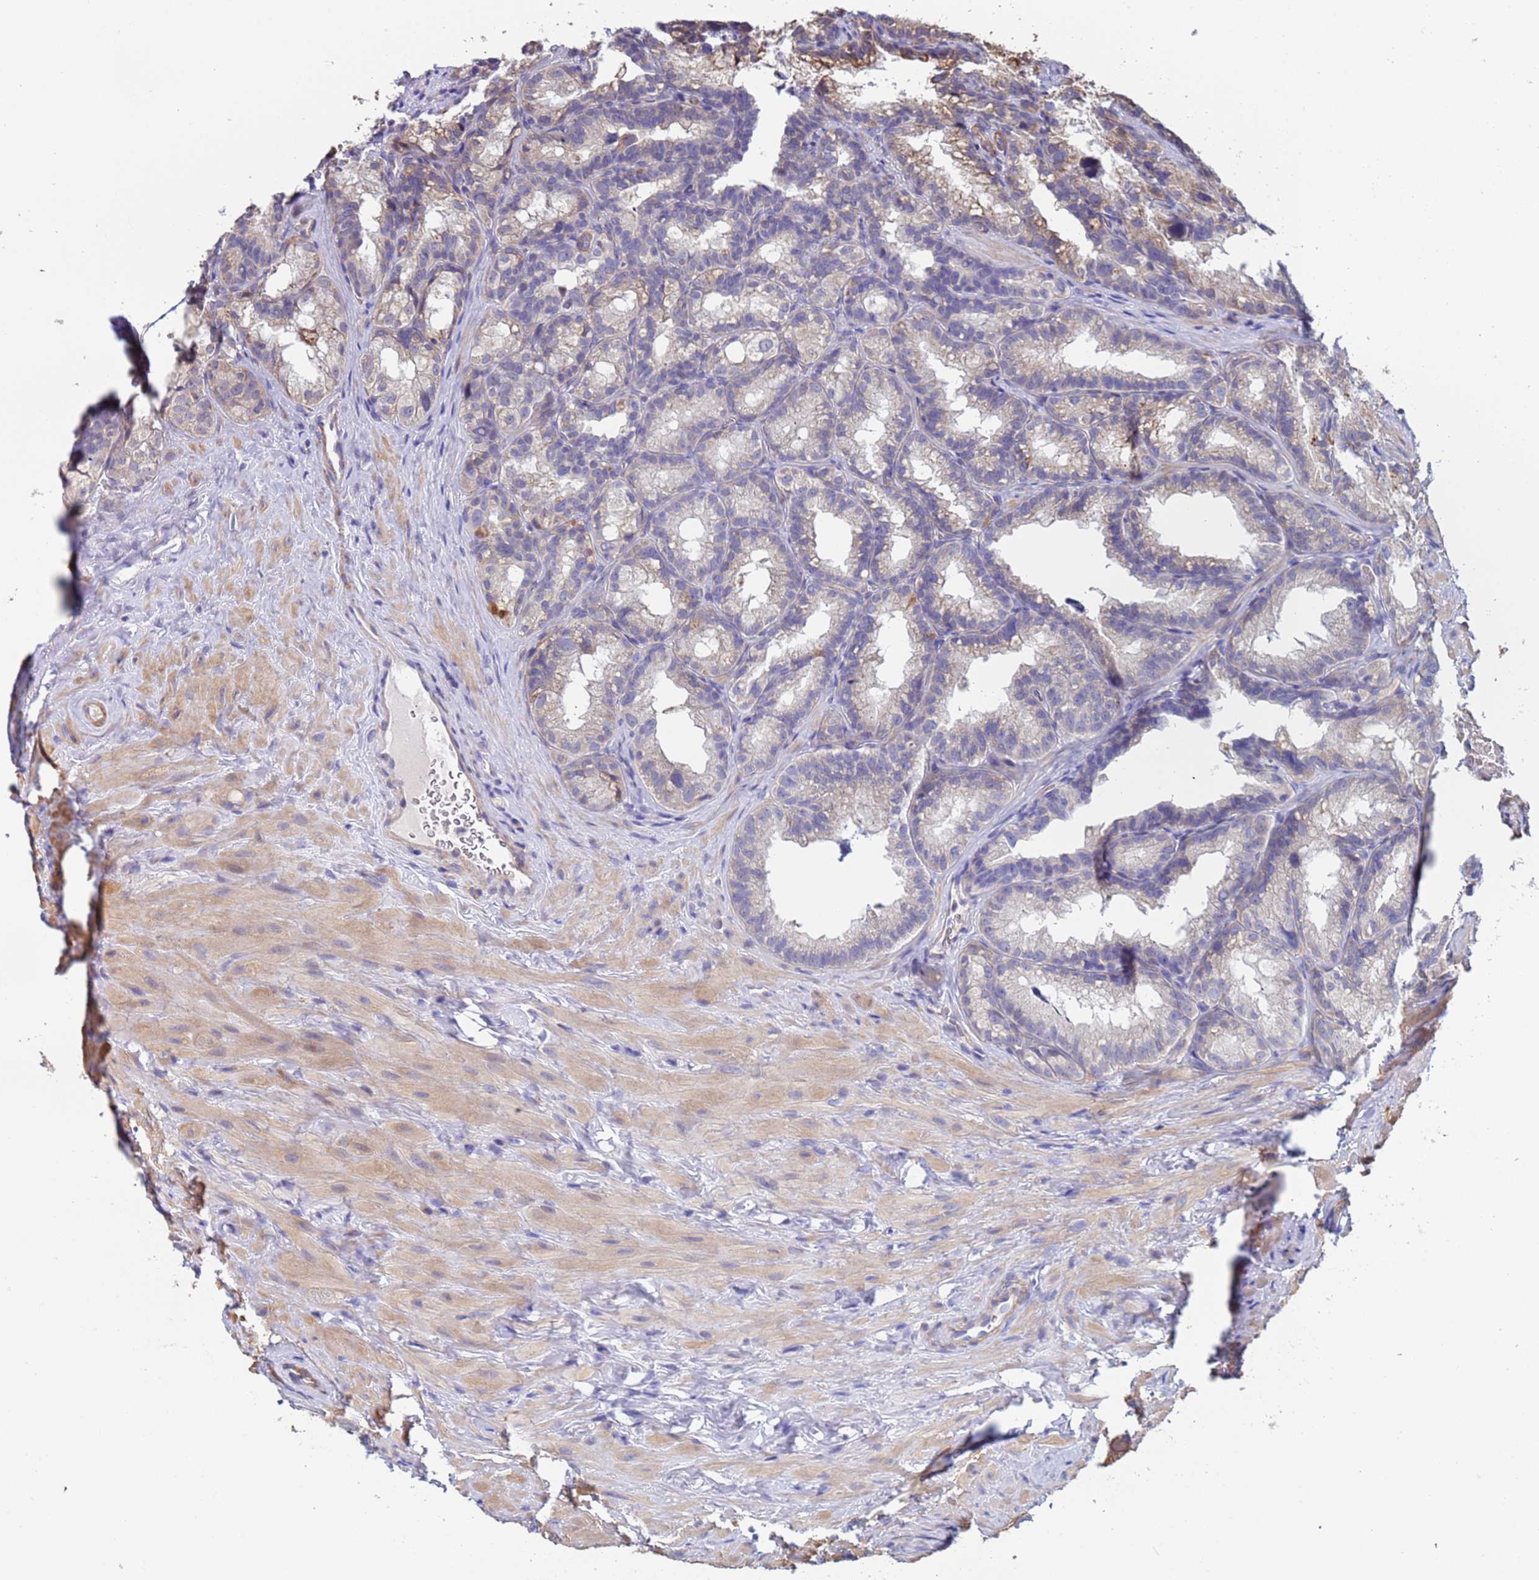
{"staining": {"intensity": "weak", "quantity": "<25%", "location": "cytoplasmic/membranous"}, "tissue": "seminal vesicle", "cell_type": "Glandular cells", "image_type": "normal", "snomed": [{"axis": "morphology", "description": "Normal tissue, NOS"}, {"axis": "topography", "description": "Seminal veicle"}], "caption": "Immunohistochemical staining of unremarkable seminal vesicle reveals no significant expression in glandular cells. (Brightfield microscopy of DAB immunohistochemistry at high magnification).", "gene": "CLHC1", "patient": {"sex": "male", "age": 60}}